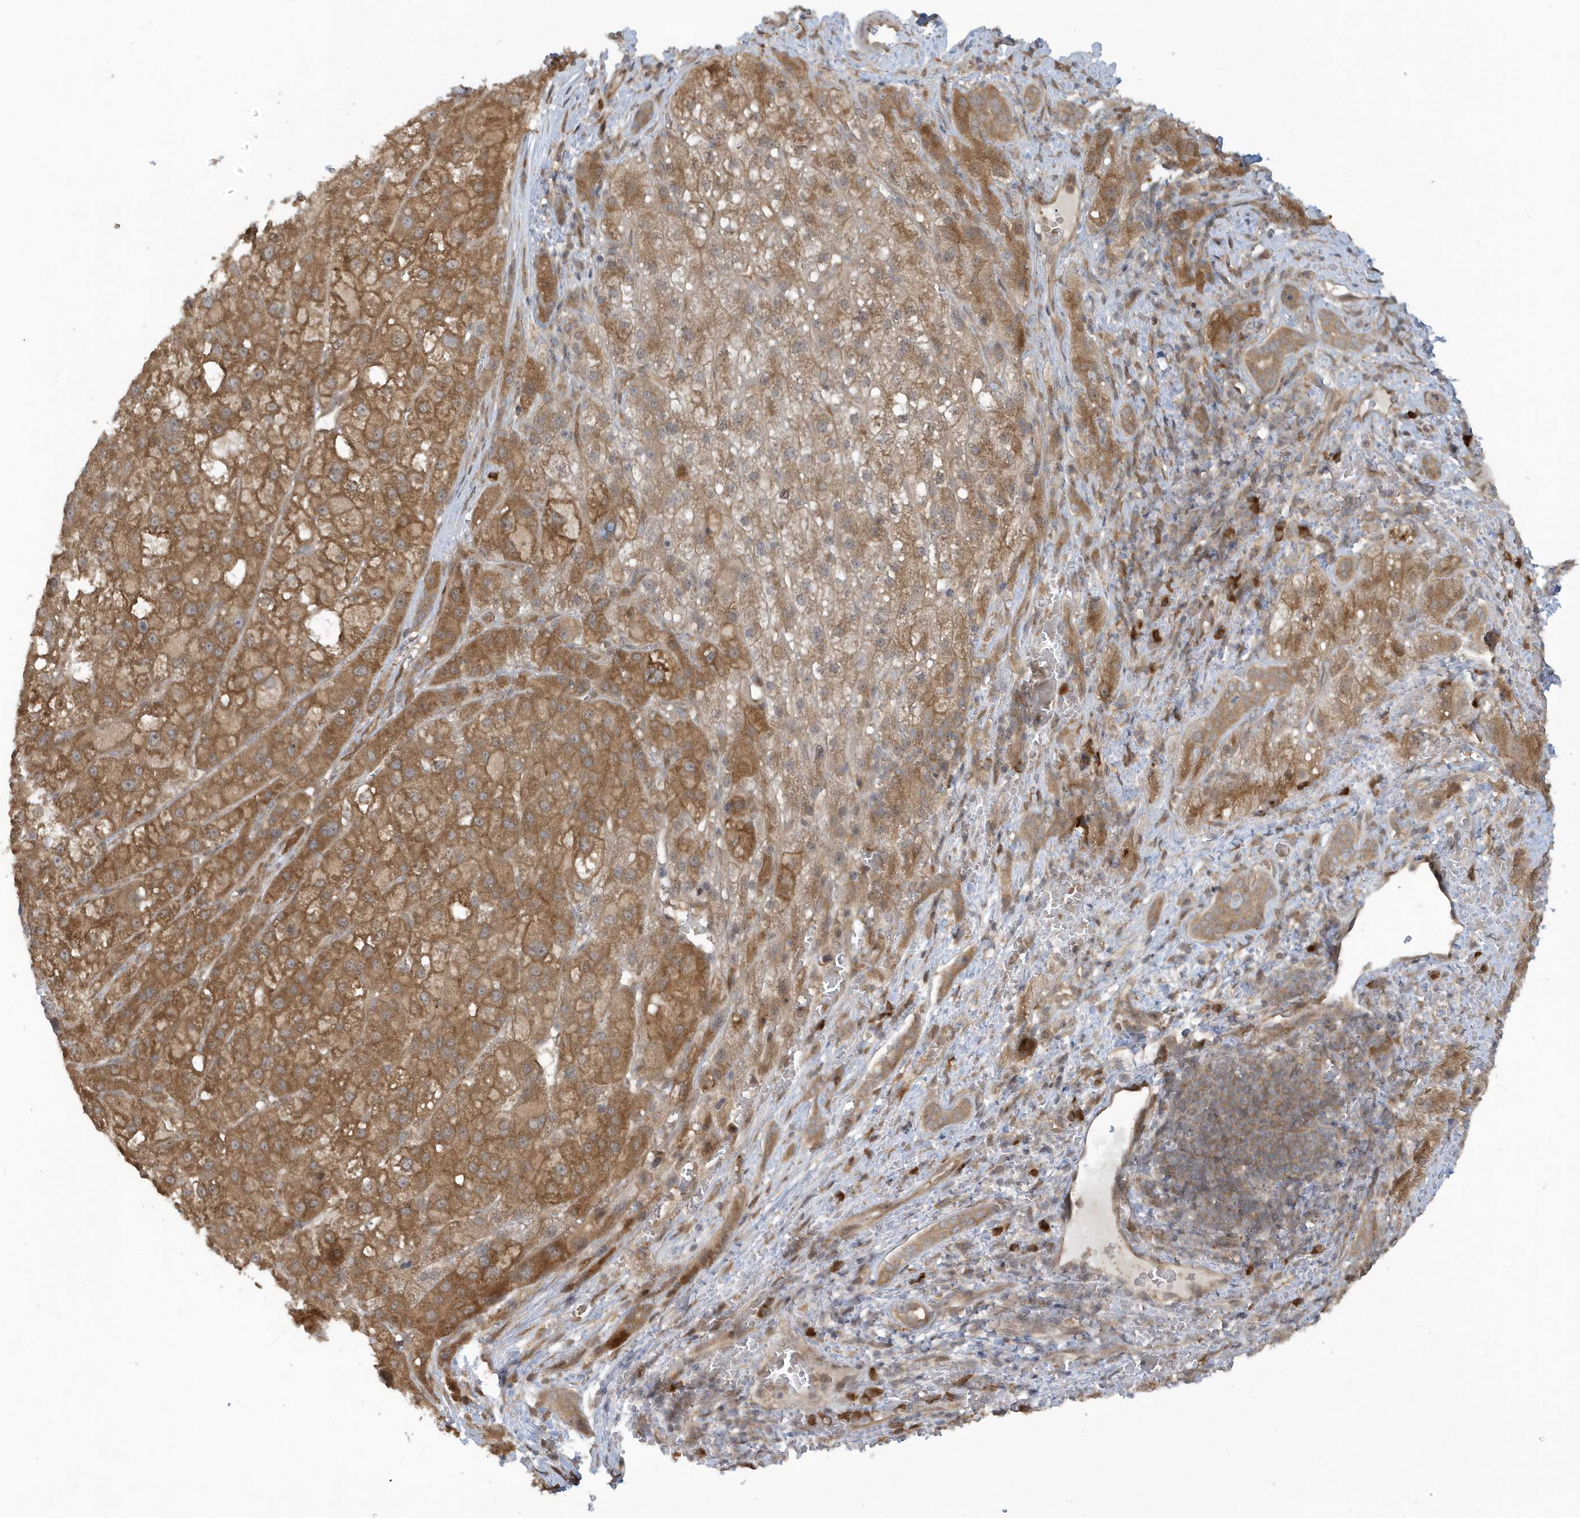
{"staining": {"intensity": "moderate", "quantity": ">75%", "location": "cytoplasmic/membranous"}, "tissue": "liver cancer", "cell_type": "Tumor cells", "image_type": "cancer", "snomed": [{"axis": "morphology", "description": "Carcinoma, Hepatocellular, NOS"}, {"axis": "topography", "description": "Liver"}], "caption": "Protein analysis of liver cancer tissue demonstrates moderate cytoplasmic/membranous positivity in about >75% of tumor cells.", "gene": "ATG4A", "patient": {"sex": "male", "age": 57}}